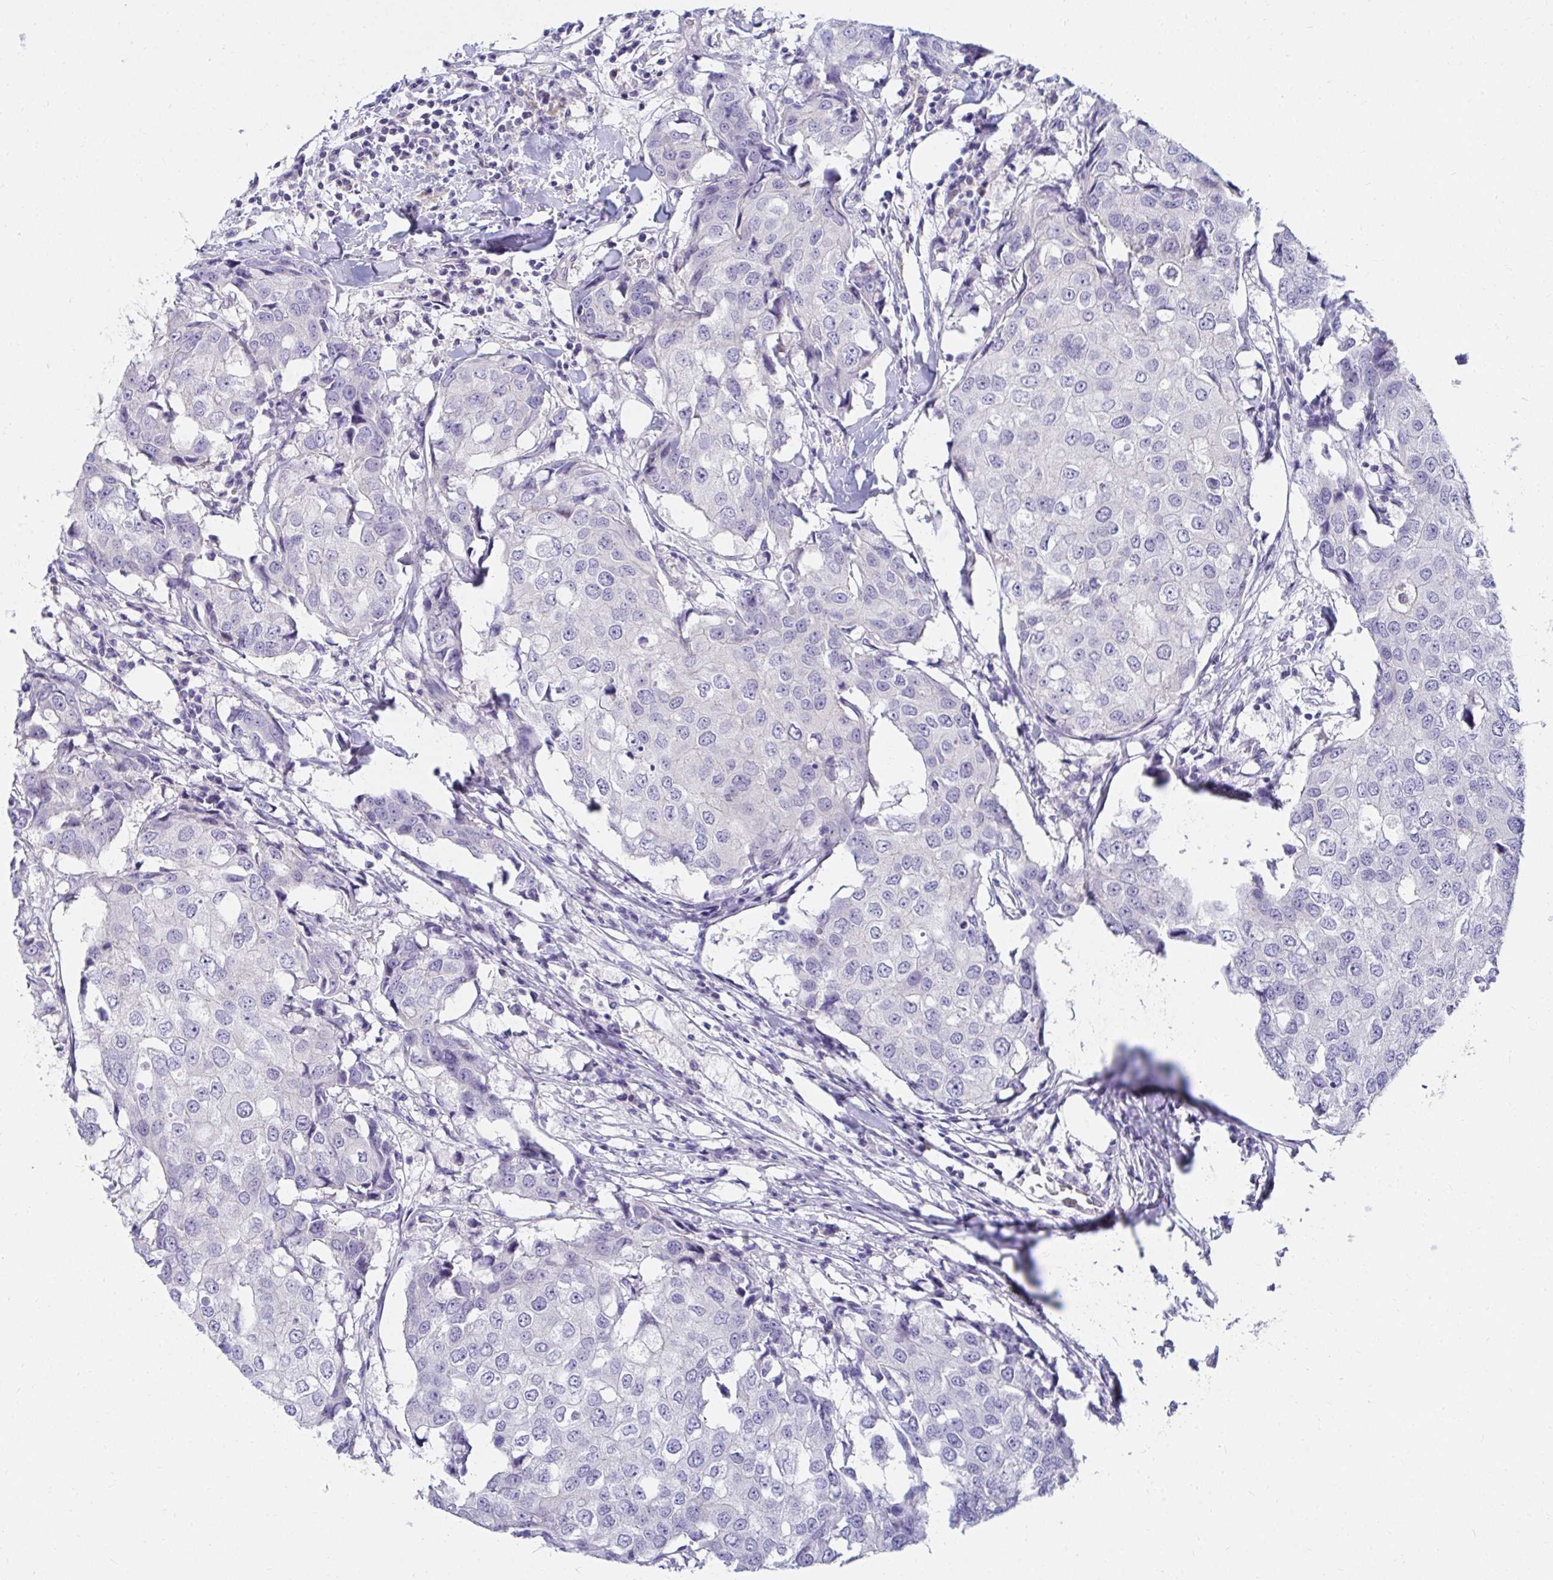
{"staining": {"intensity": "negative", "quantity": "none", "location": "none"}, "tissue": "breast cancer", "cell_type": "Tumor cells", "image_type": "cancer", "snomed": [{"axis": "morphology", "description": "Duct carcinoma"}, {"axis": "topography", "description": "Breast"}], "caption": "The histopathology image demonstrates no staining of tumor cells in breast intraductal carcinoma.", "gene": "C19orf81", "patient": {"sex": "female", "age": 27}}